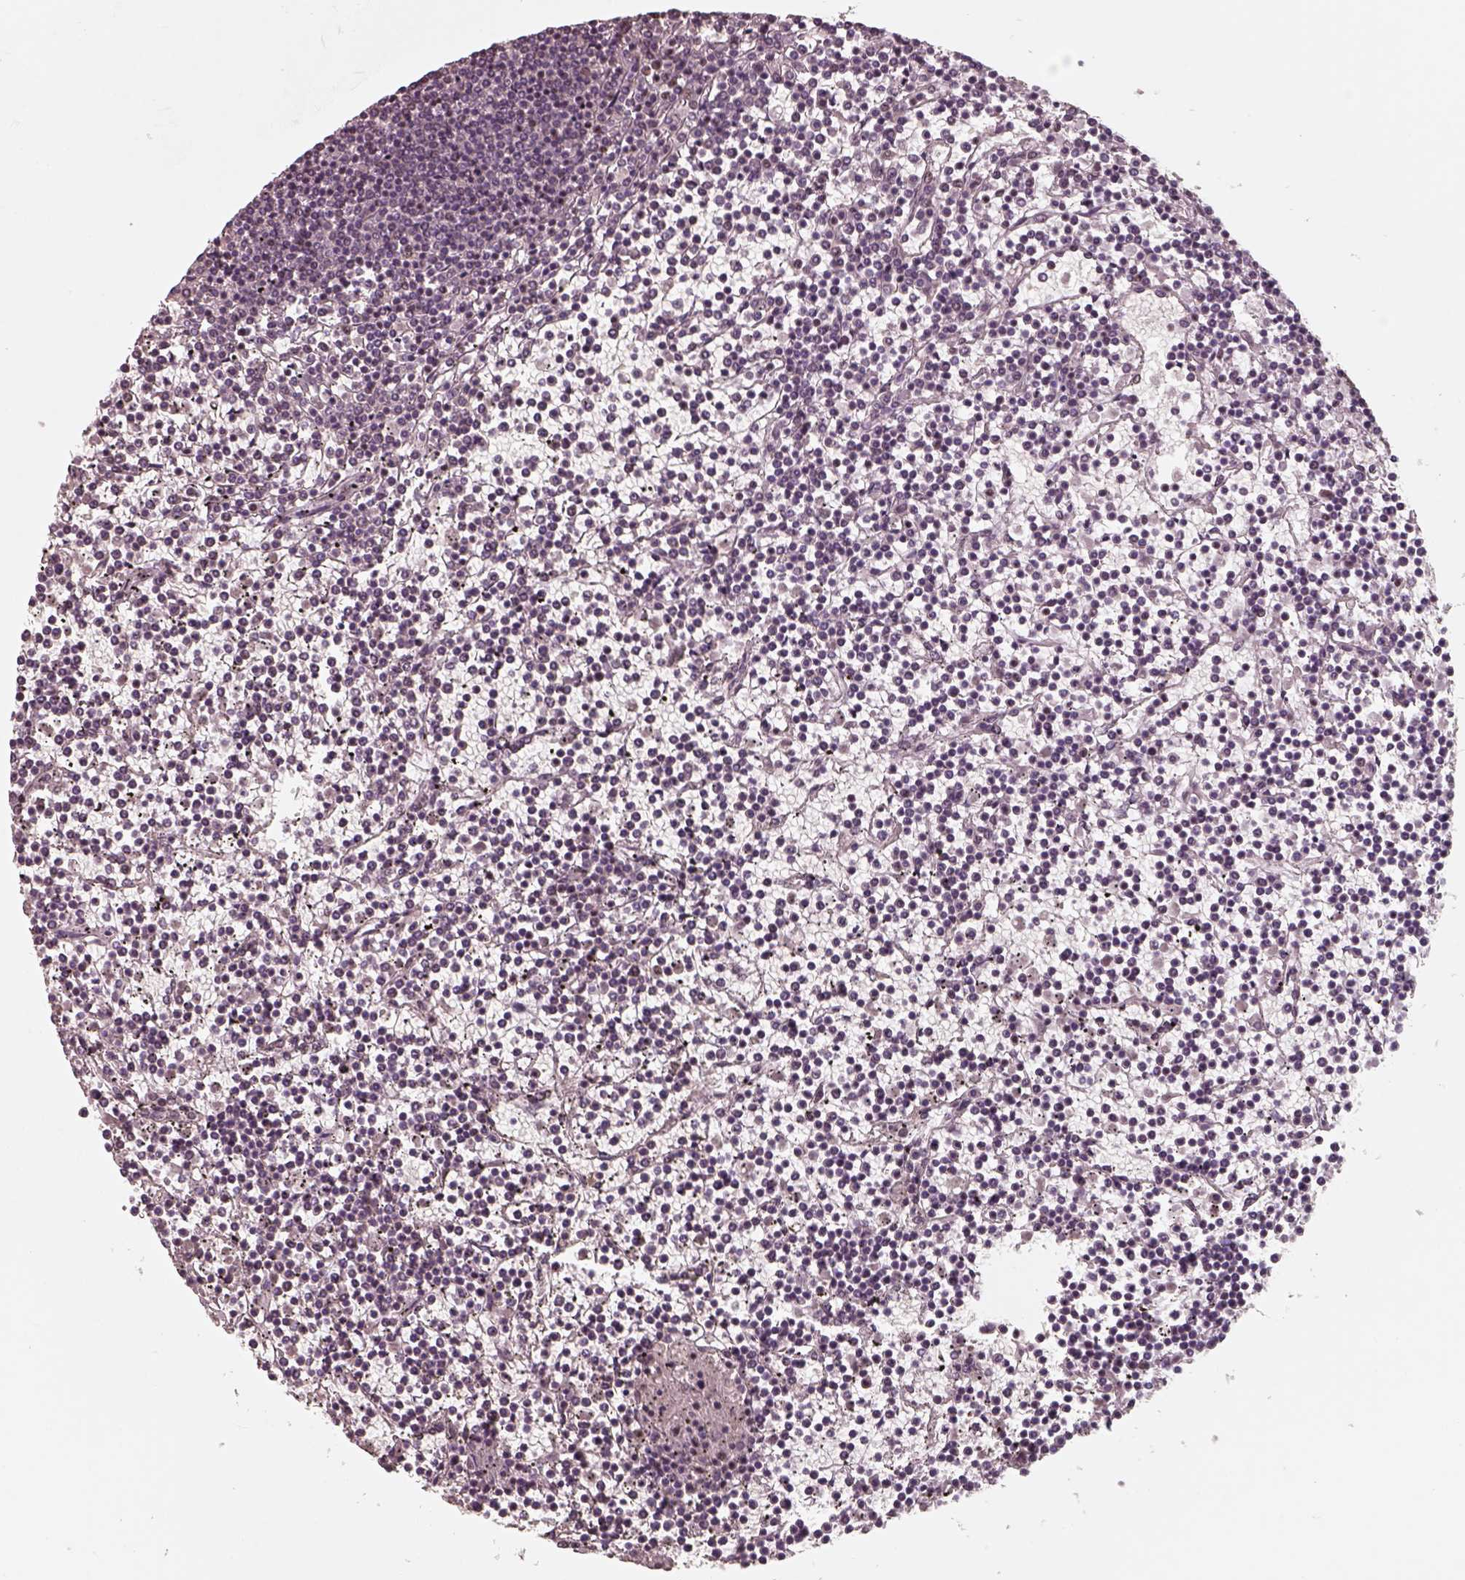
{"staining": {"intensity": "weak", "quantity": "<25%", "location": "nuclear"}, "tissue": "lymphoma", "cell_type": "Tumor cells", "image_type": "cancer", "snomed": [{"axis": "morphology", "description": "Malignant lymphoma, non-Hodgkin's type, Low grade"}, {"axis": "topography", "description": "Spleen"}], "caption": "The immunohistochemistry (IHC) photomicrograph has no significant expression in tumor cells of lymphoma tissue.", "gene": "ATXN7L3", "patient": {"sex": "female", "age": 19}}